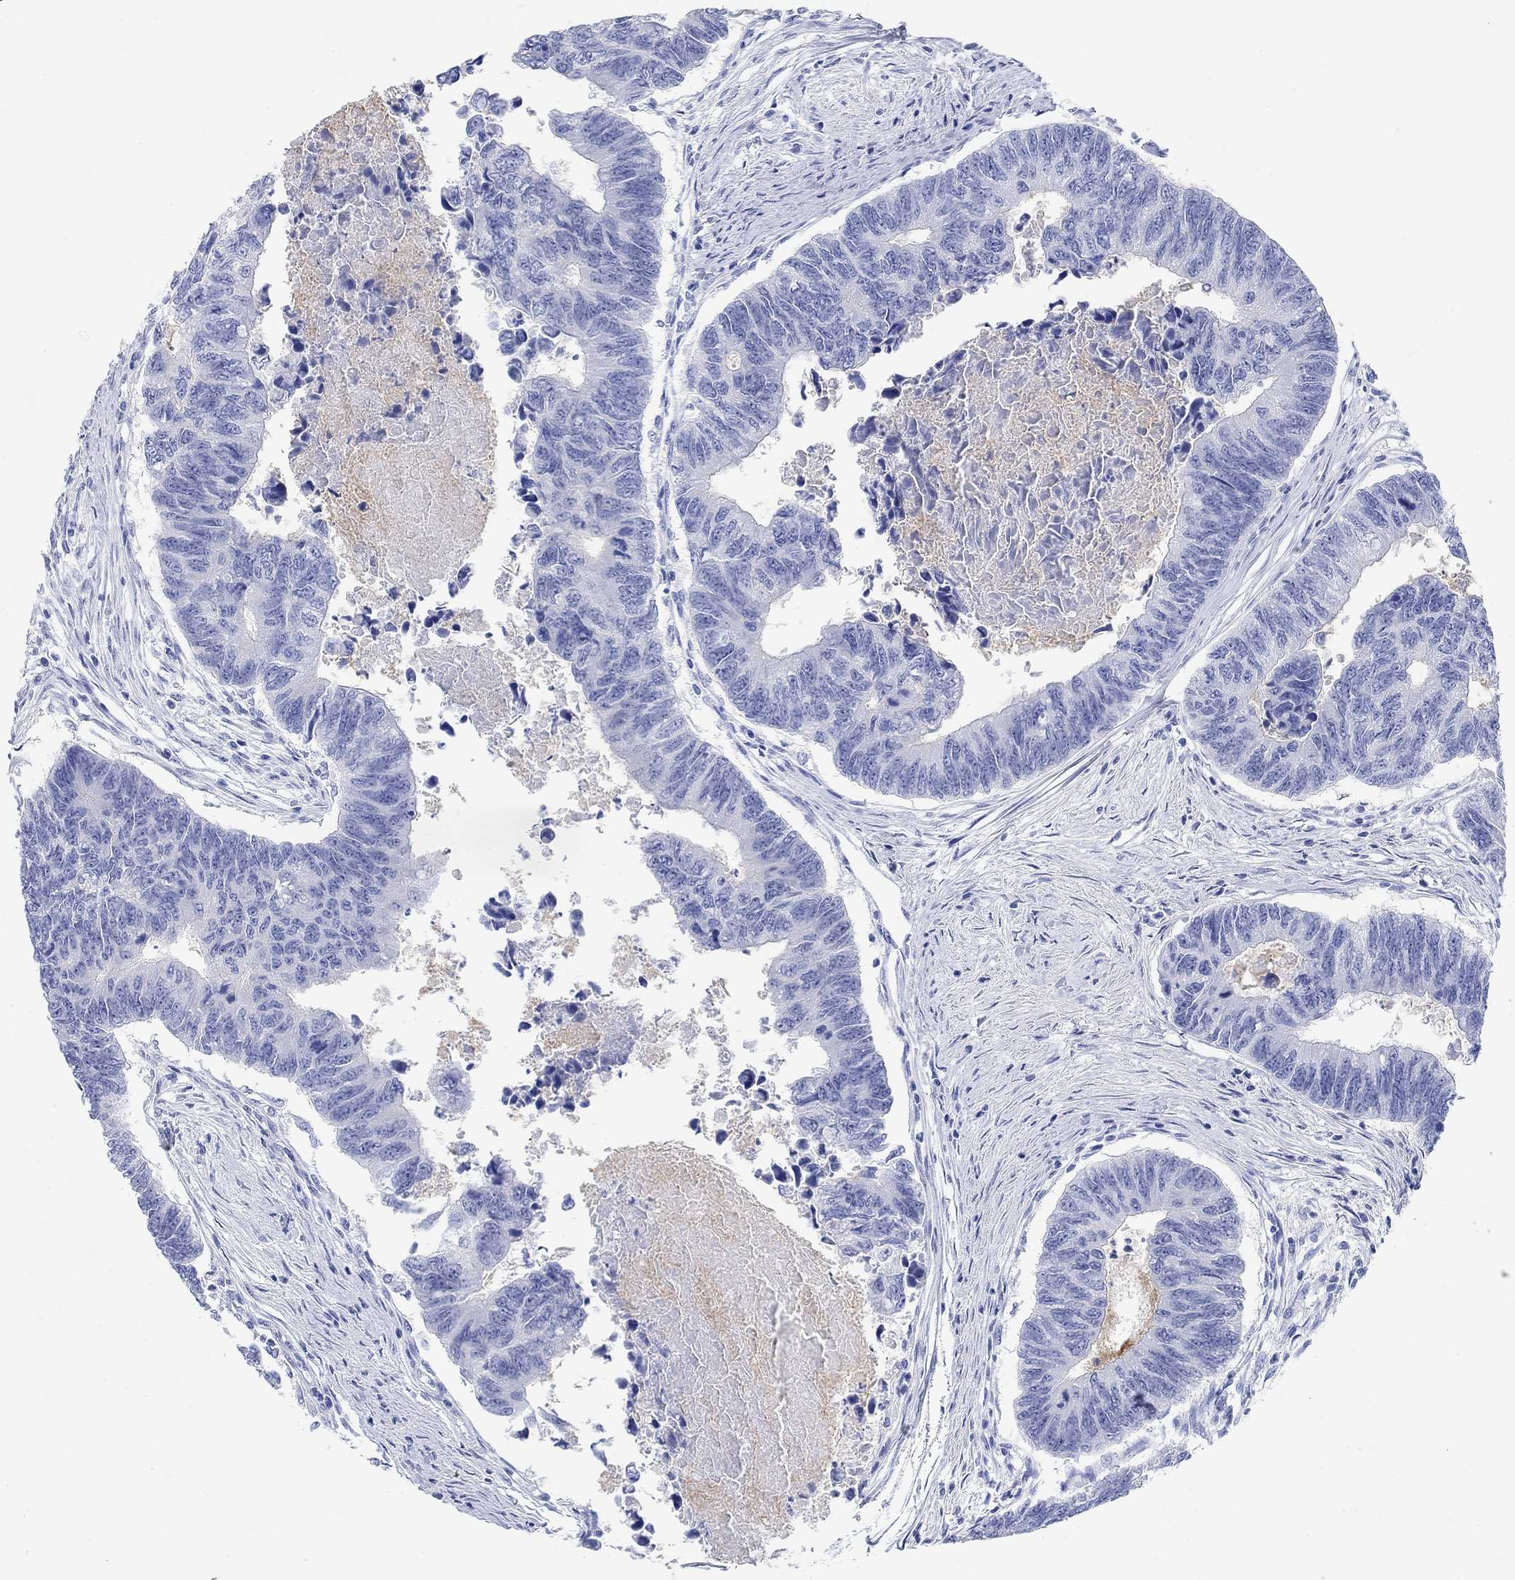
{"staining": {"intensity": "negative", "quantity": "none", "location": "none"}, "tissue": "colorectal cancer", "cell_type": "Tumor cells", "image_type": "cancer", "snomed": [{"axis": "morphology", "description": "Adenocarcinoma, NOS"}, {"axis": "topography", "description": "Colon"}], "caption": "Tumor cells show no significant staining in adenocarcinoma (colorectal).", "gene": "GRIA3", "patient": {"sex": "female", "age": 65}}